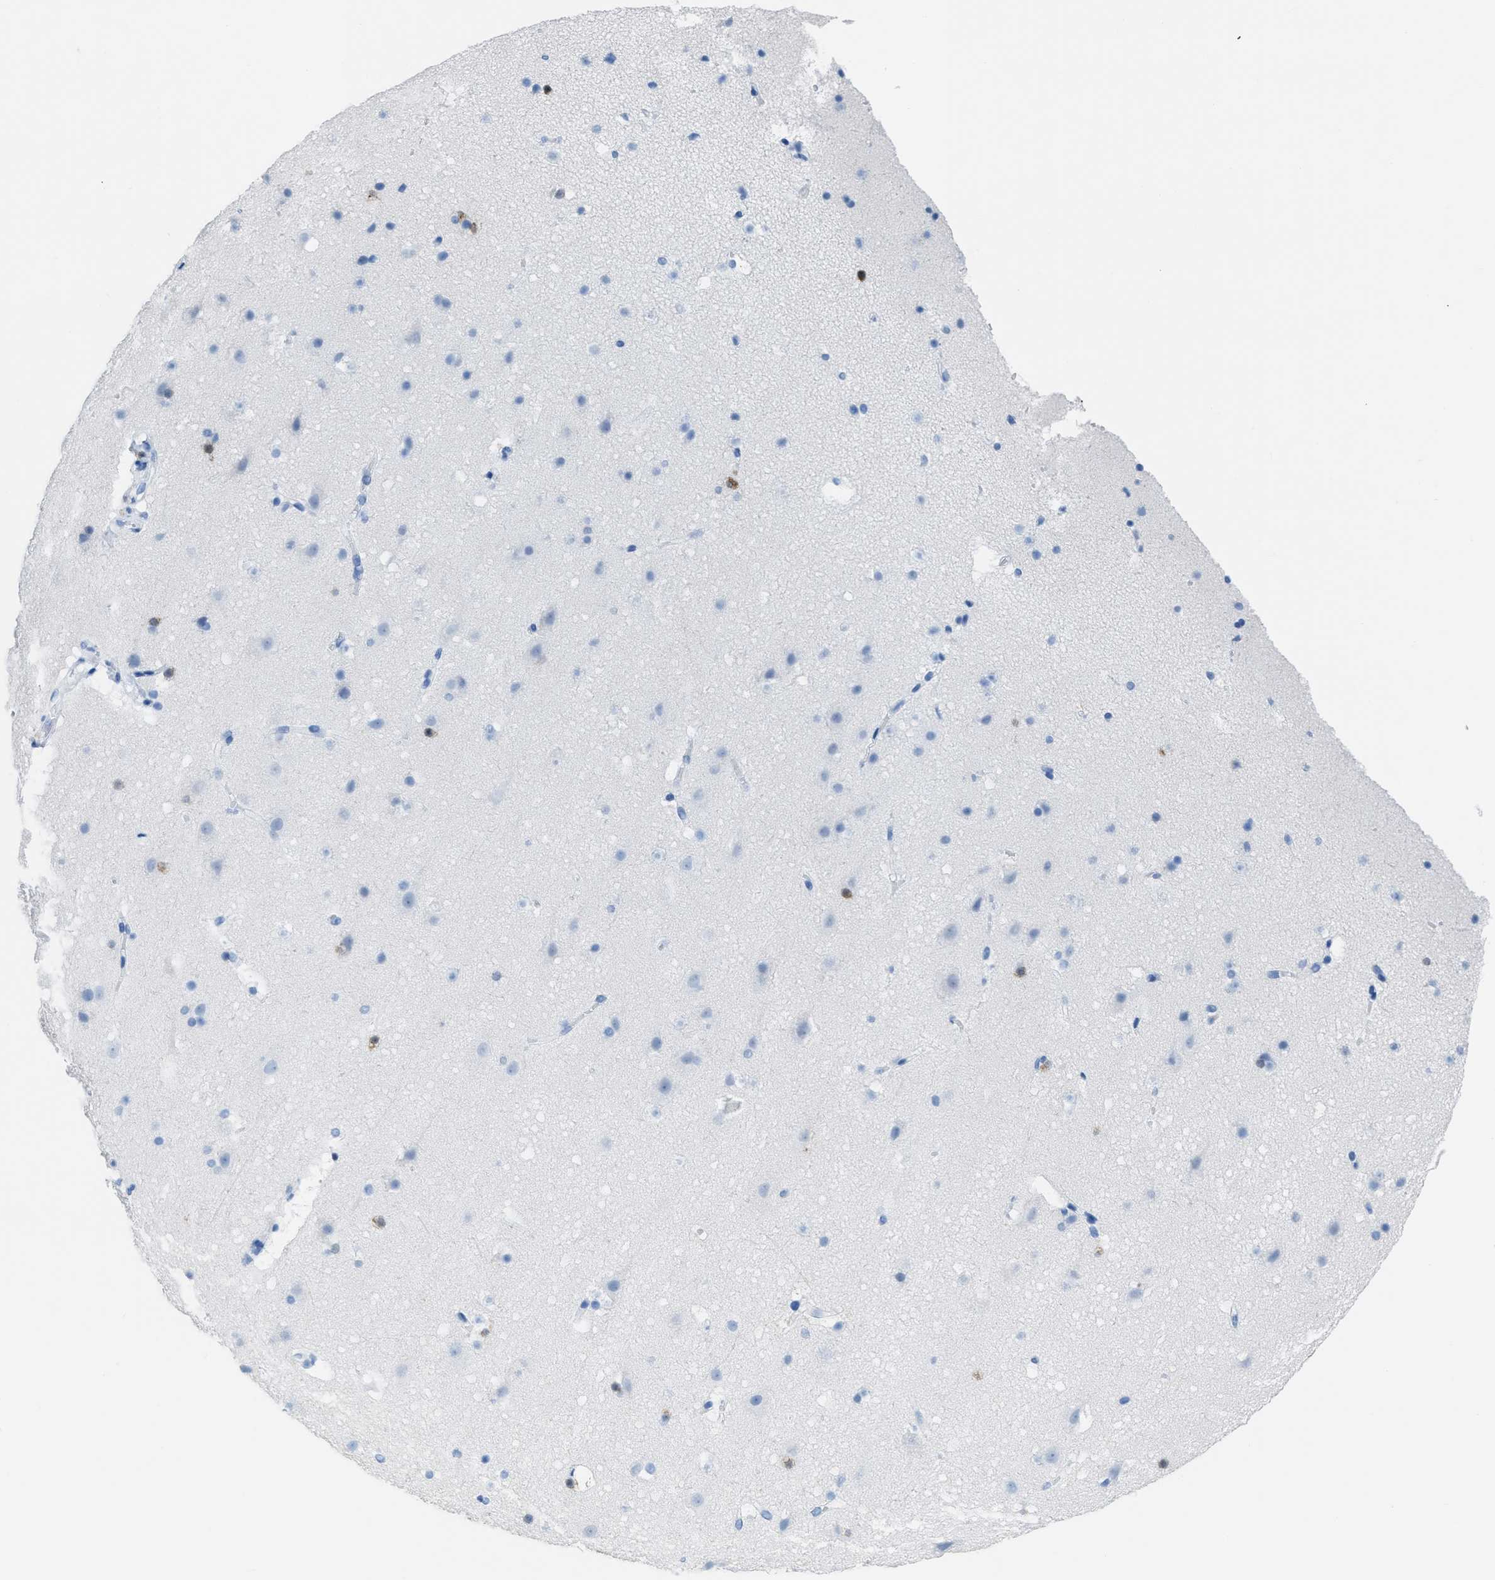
{"staining": {"intensity": "negative", "quantity": "none", "location": "none"}, "tissue": "cerebral cortex", "cell_type": "Endothelial cells", "image_type": "normal", "snomed": [{"axis": "morphology", "description": "Normal tissue, NOS"}, {"axis": "topography", "description": "Cerebral cortex"}], "caption": "High power microscopy image of an immunohistochemistry (IHC) micrograph of benign cerebral cortex, revealing no significant expression in endothelial cells. The staining was performed using DAB (3,3'-diaminobenzidine) to visualize the protein expression in brown, while the nuclei were stained in blue with hematoxylin (Magnification: 20x).", "gene": "CDKN2A", "patient": {"sex": "male", "age": 45}}